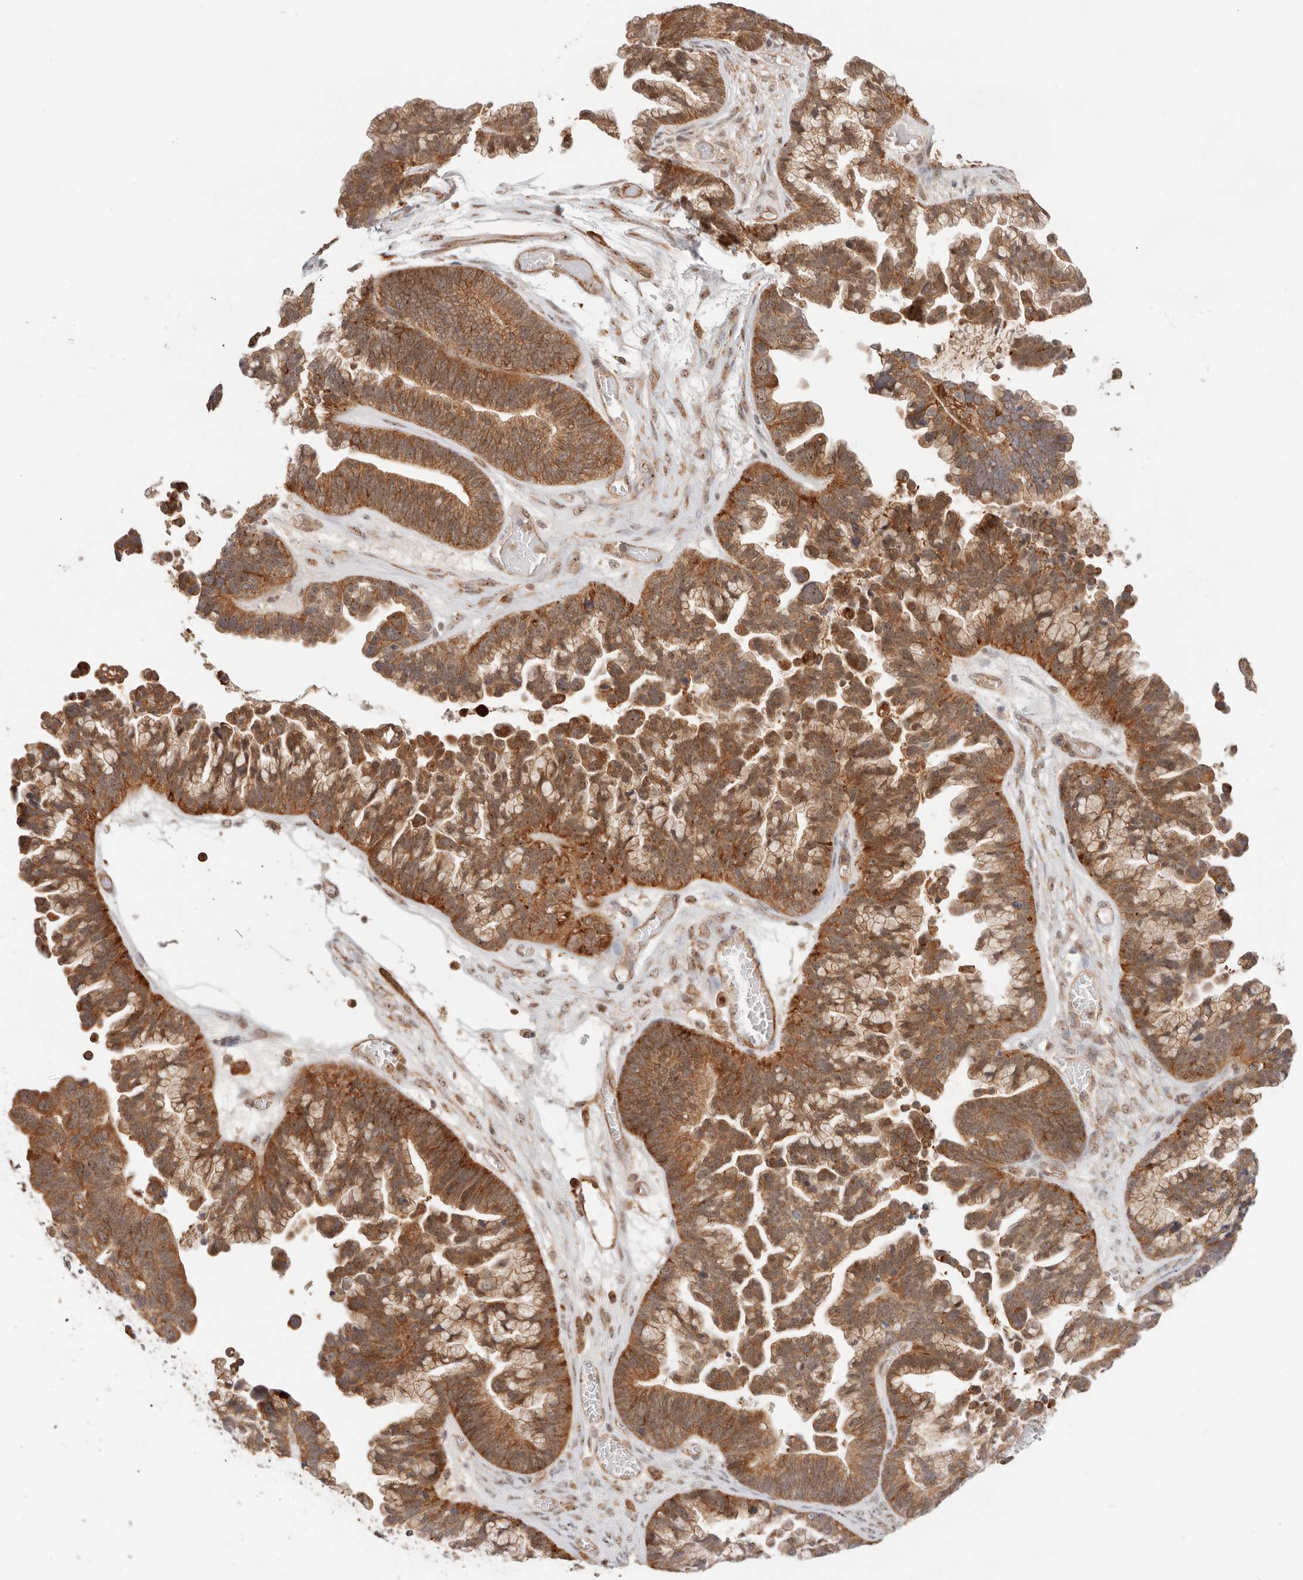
{"staining": {"intensity": "moderate", "quantity": ">75%", "location": "cytoplasmic/membranous,nuclear"}, "tissue": "ovarian cancer", "cell_type": "Tumor cells", "image_type": "cancer", "snomed": [{"axis": "morphology", "description": "Cystadenocarcinoma, serous, NOS"}, {"axis": "topography", "description": "Ovary"}], "caption": "The histopathology image exhibits staining of ovarian serous cystadenocarcinoma, revealing moderate cytoplasmic/membranous and nuclear protein positivity (brown color) within tumor cells.", "gene": "HEXD", "patient": {"sex": "female", "age": 56}}